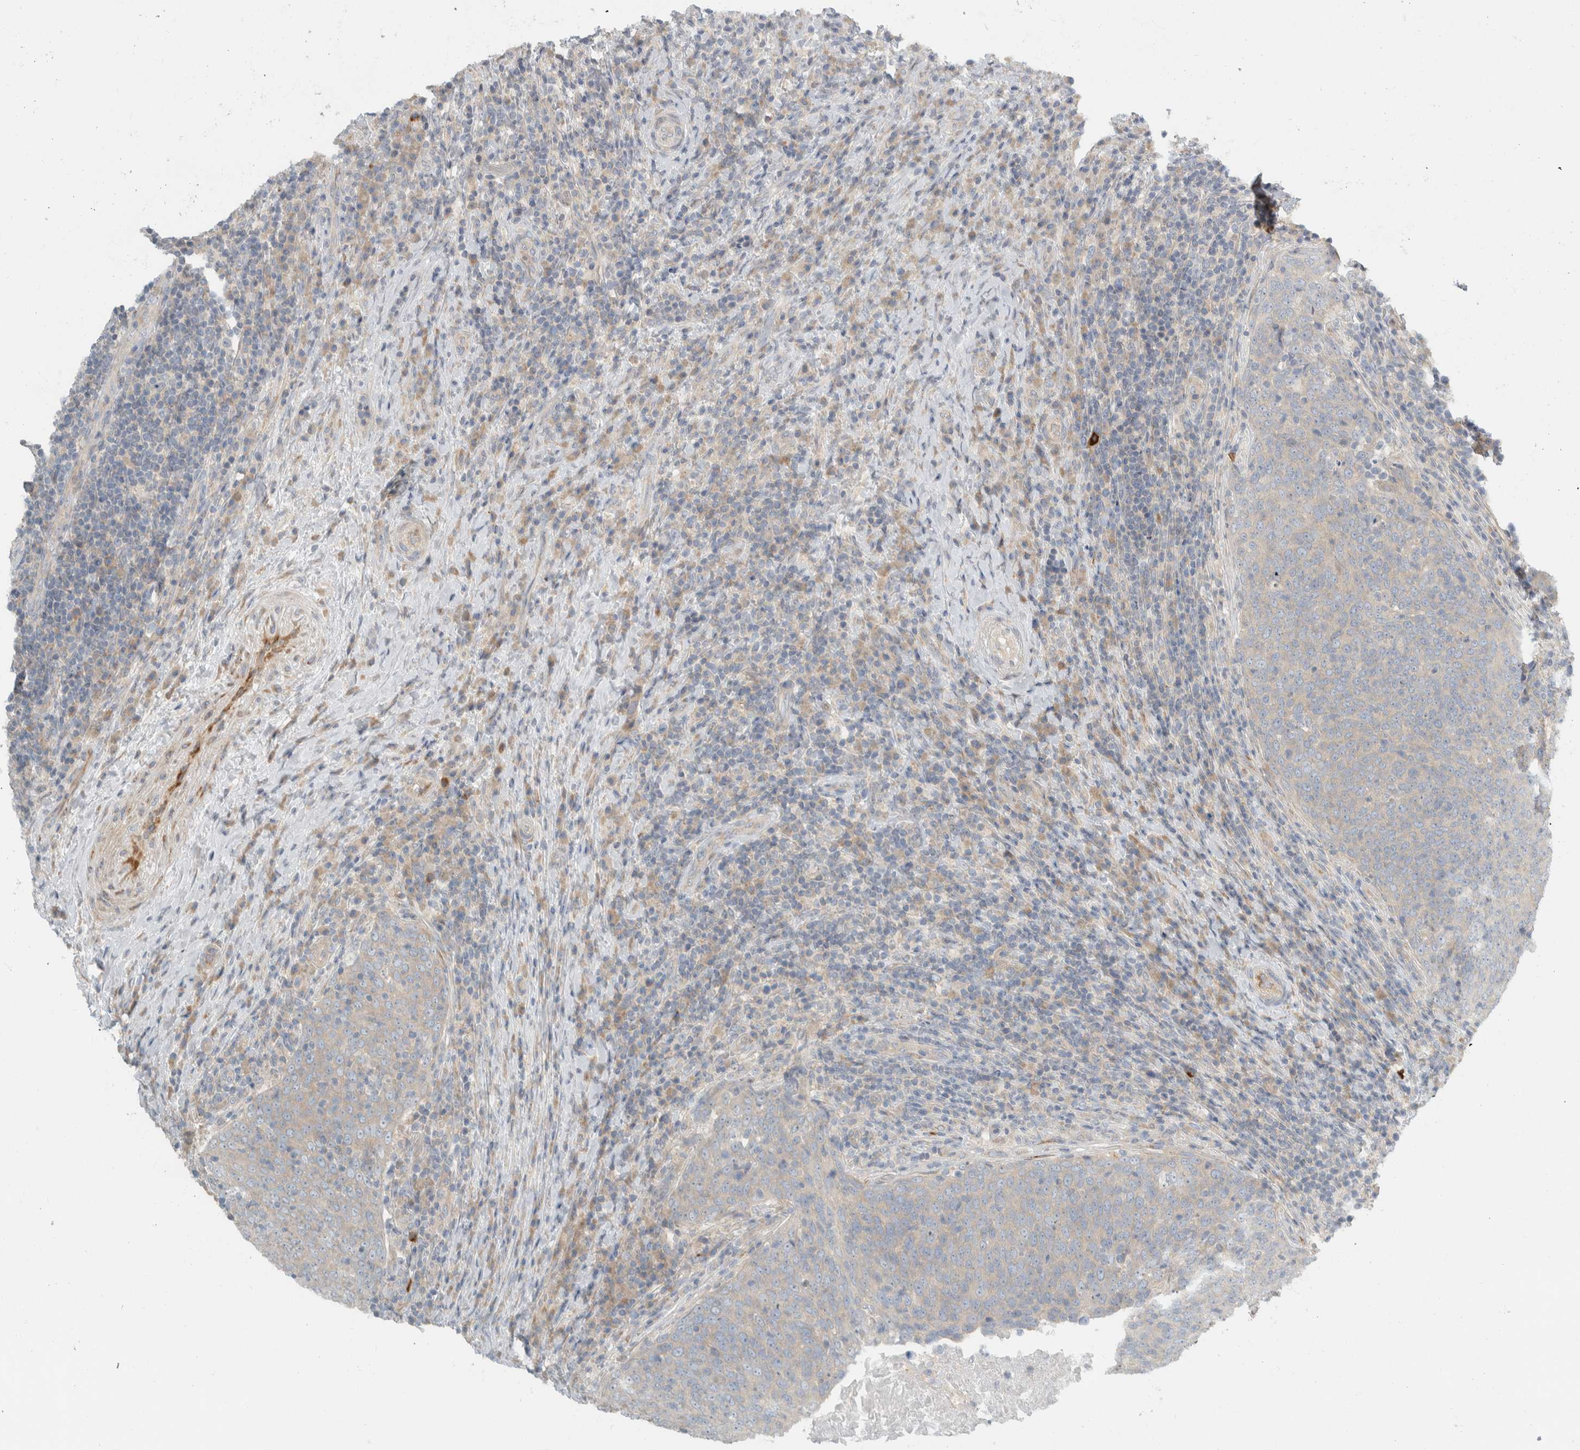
{"staining": {"intensity": "negative", "quantity": "none", "location": "none"}, "tissue": "head and neck cancer", "cell_type": "Tumor cells", "image_type": "cancer", "snomed": [{"axis": "morphology", "description": "Squamous cell carcinoma, NOS"}, {"axis": "morphology", "description": "Squamous cell carcinoma, metastatic, NOS"}, {"axis": "topography", "description": "Lymph node"}, {"axis": "topography", "description": "Head-Neck"}], "caption": "This image is of head and neck cancer stained with immunohistochemistry (IHC) to label a protein in brown with the nuclei are counter-stained blue. There is no positivity in tumor cells. Brightfield microscopy of immunohistochemistry (IHC) stained with DAB (brown) and hematoxylin (blue), captured at high magnification.", "gene": "HGS", "patient": {"sex": "male", "age": 62}}